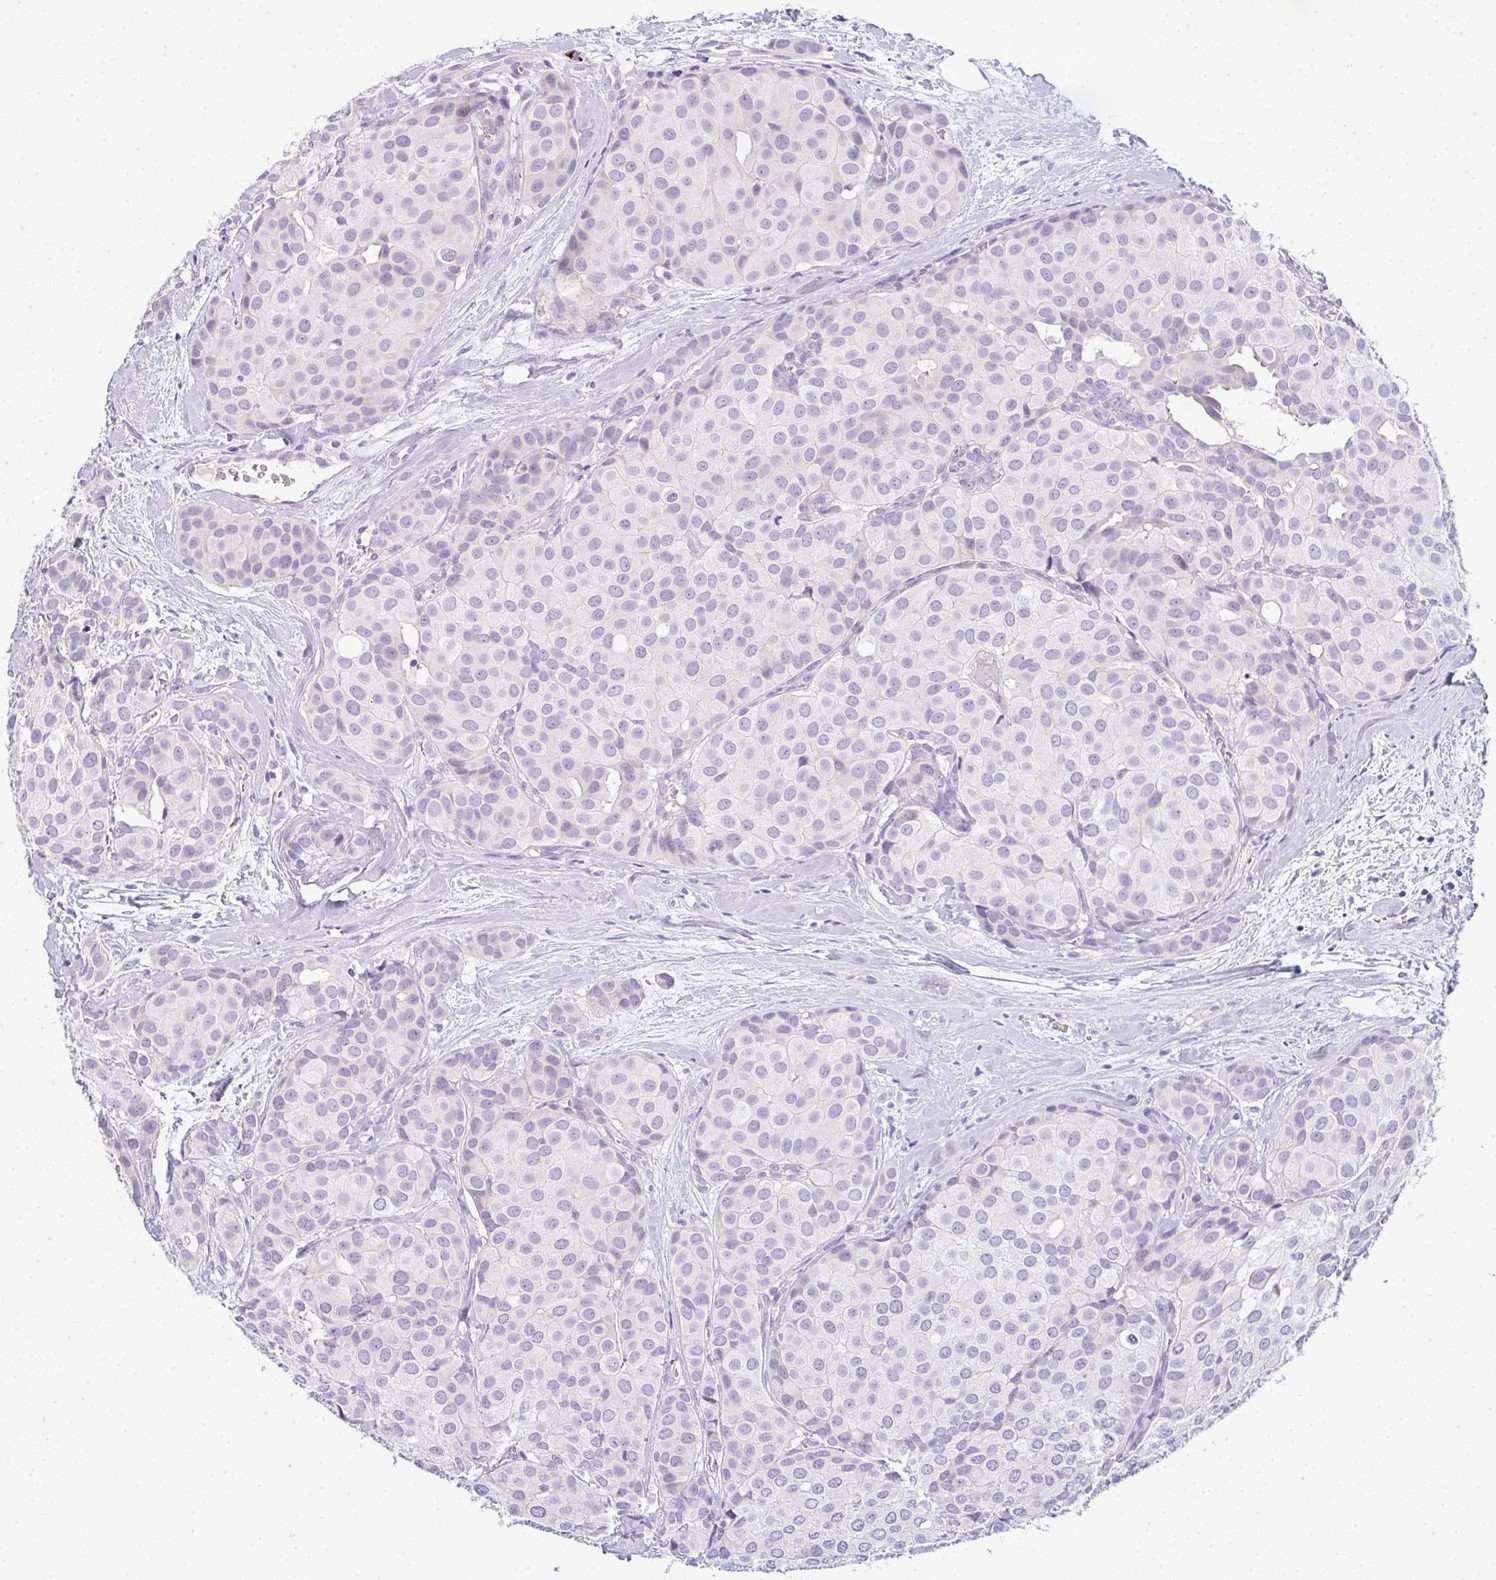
{"staining": {"intensity": "negative", "quantity": "none", "location": "none"}, "tissue": "breast cancer", "cell_type": "Tumor cells", "image_type": "cancer", "snomed": [{"axis": "morphology", "description": "Duct carcinoma"}, {"axis": "topography", "description": "Breast"}], "caption": "DAB (3,3'-diaminobenzidine) immunohistochemical staining of human invasive ductal carcinoma (breast) reveals no significant expression in tumor cells.", "gene": "CACNA1S", "patient": {"sex": "female", "age": 70}}